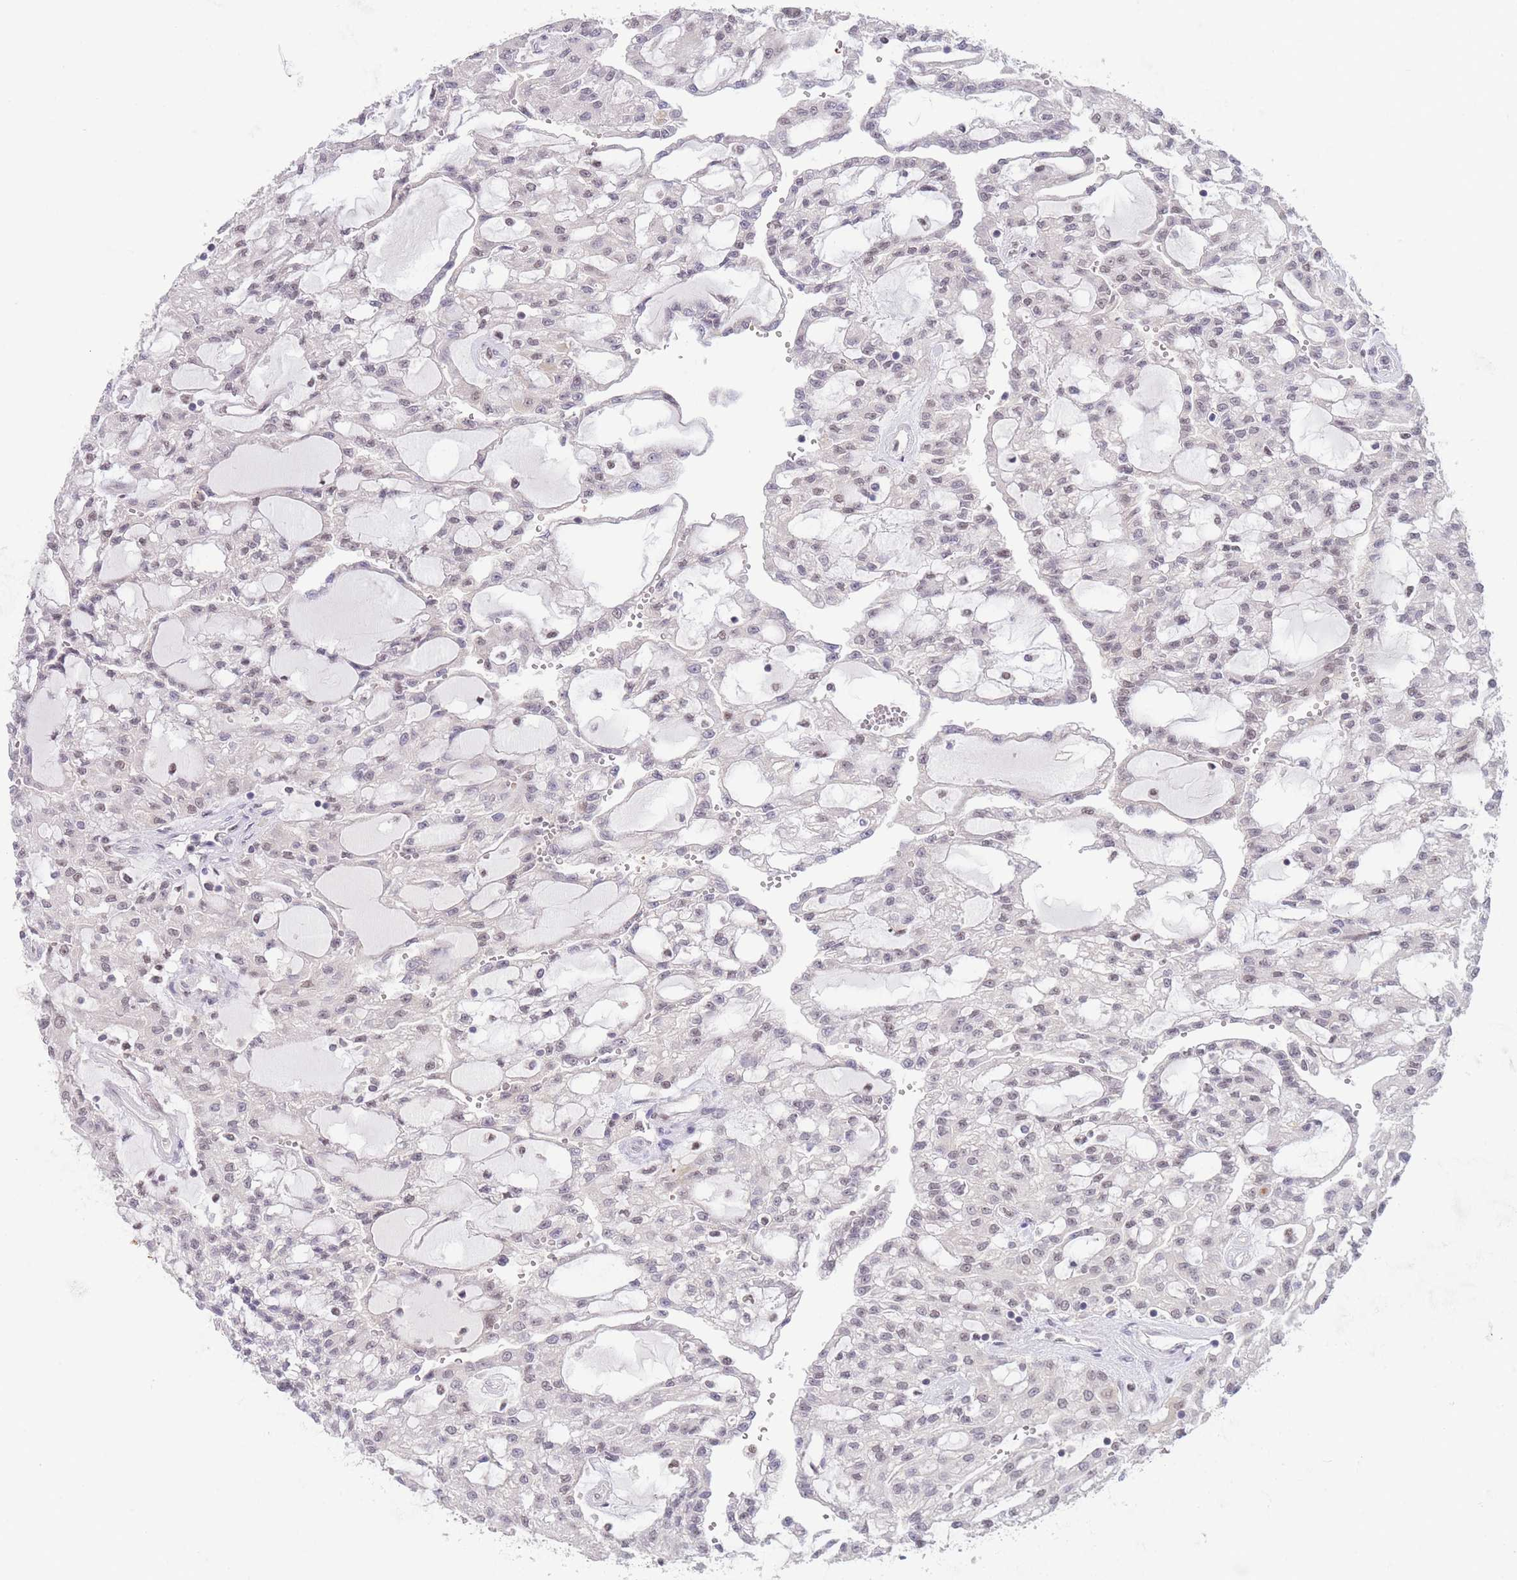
{"staining": {"intensity": "weak", "quantity": "<25%", "location": "nuclear"}, "tissue": "renal cancer", "cell_type": "Tumor cells", "image_type": "cancer", "snomed": [{"axis": "morphology", "description": "Adenocarcinoma, NOS"}, {"axis": "topography", "description": "Kidney"}], "caption": "This is a image of immunohistochemistry staining of renal cancer, which shows no positivity in tumor cells.", "gene": "SMAD9", "patient": {"sex": "male", "age": 63}}